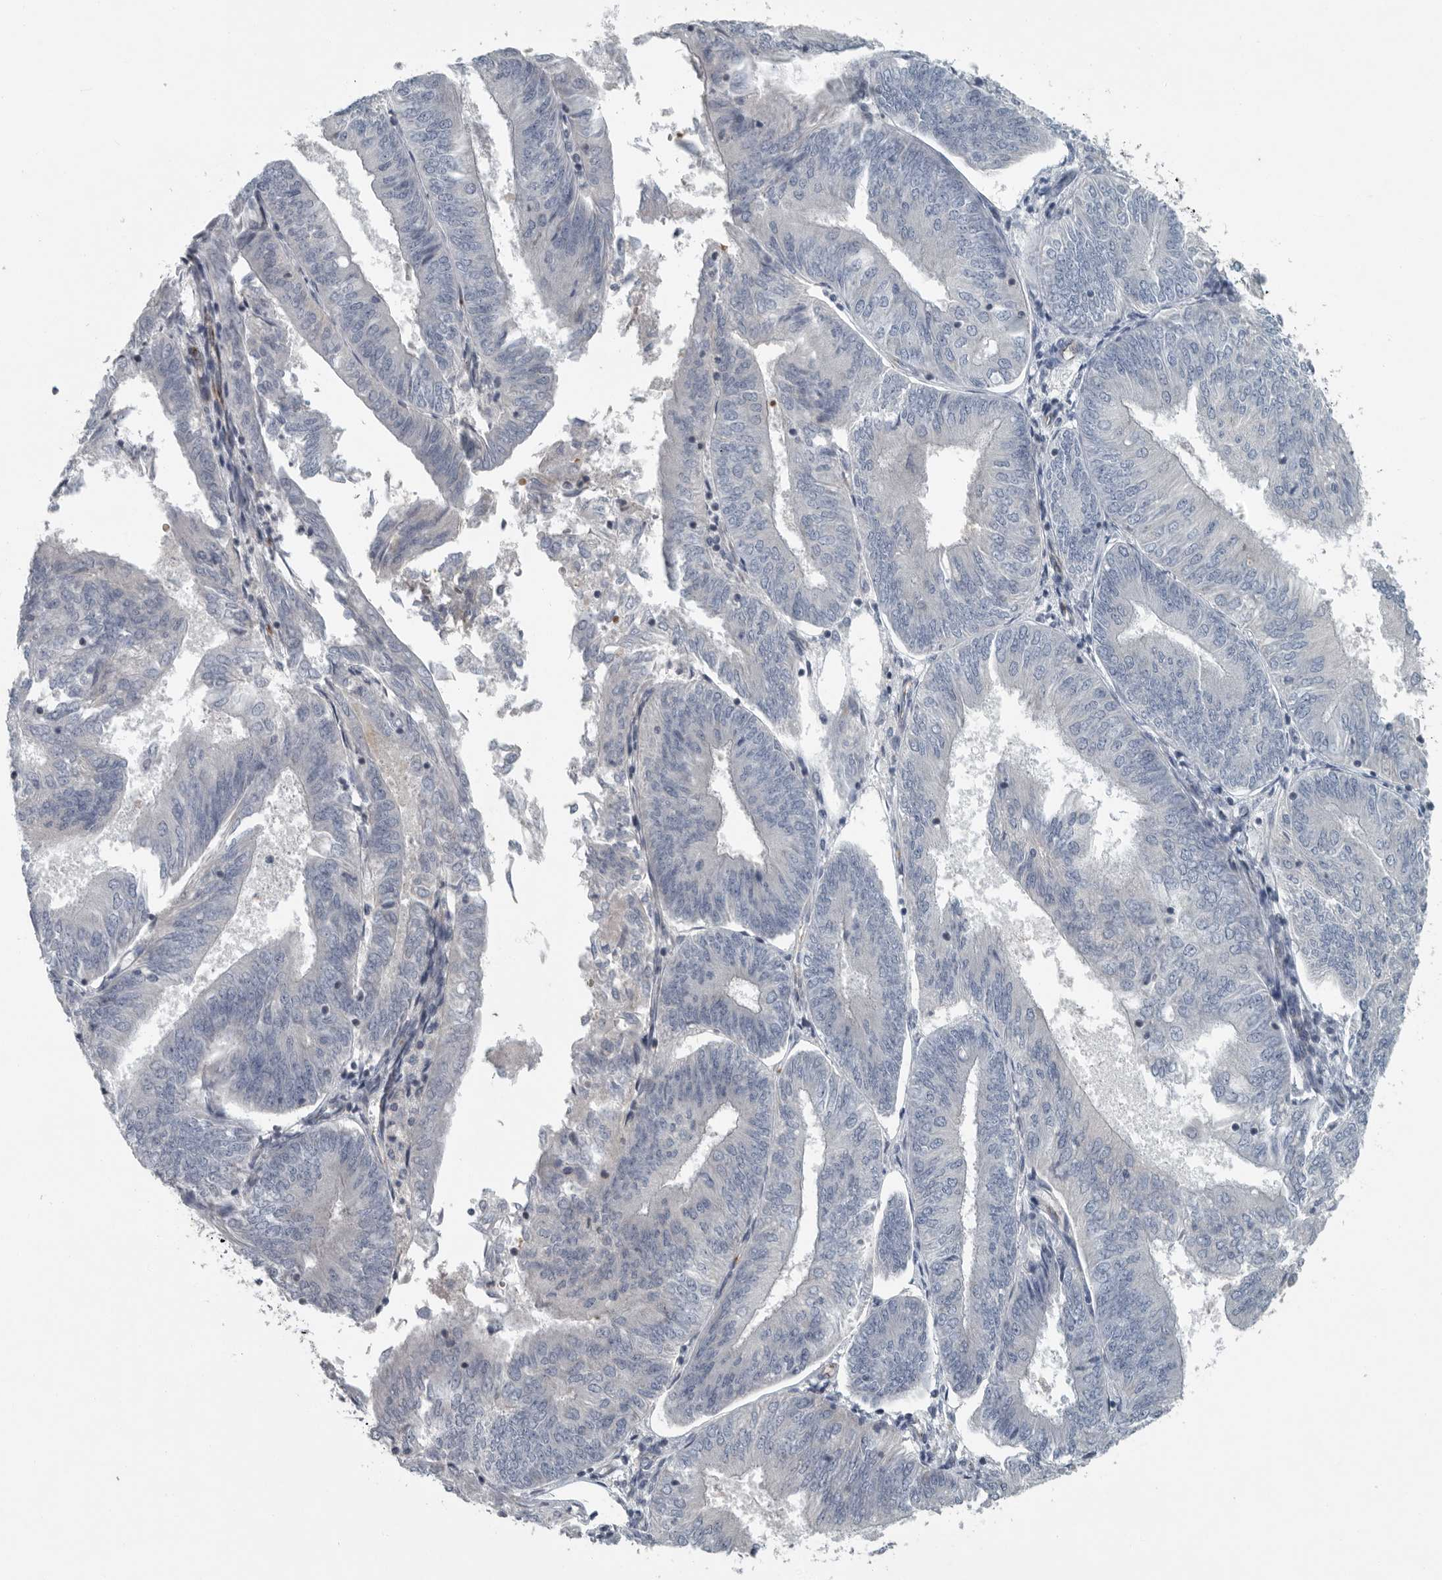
{"staining": {"intensity": "negative", "quantity": "none", "location": "none"}, "tissue": "endometrial cancer", "cell_type": "Tumor cells", "image_type": "cancer", "snomed": [{"axis": "morphology", "description": "Adenocarcinoma, NOS"}, {"axis": "topography", "description": "Endometrium"}], "caption": "Immunohistochemistry (IHC) of endometrial cancer demonstrates no positivity in tumor cells.", "gene": "MPP3", "patient": {"sex": "female", "age": 58}}